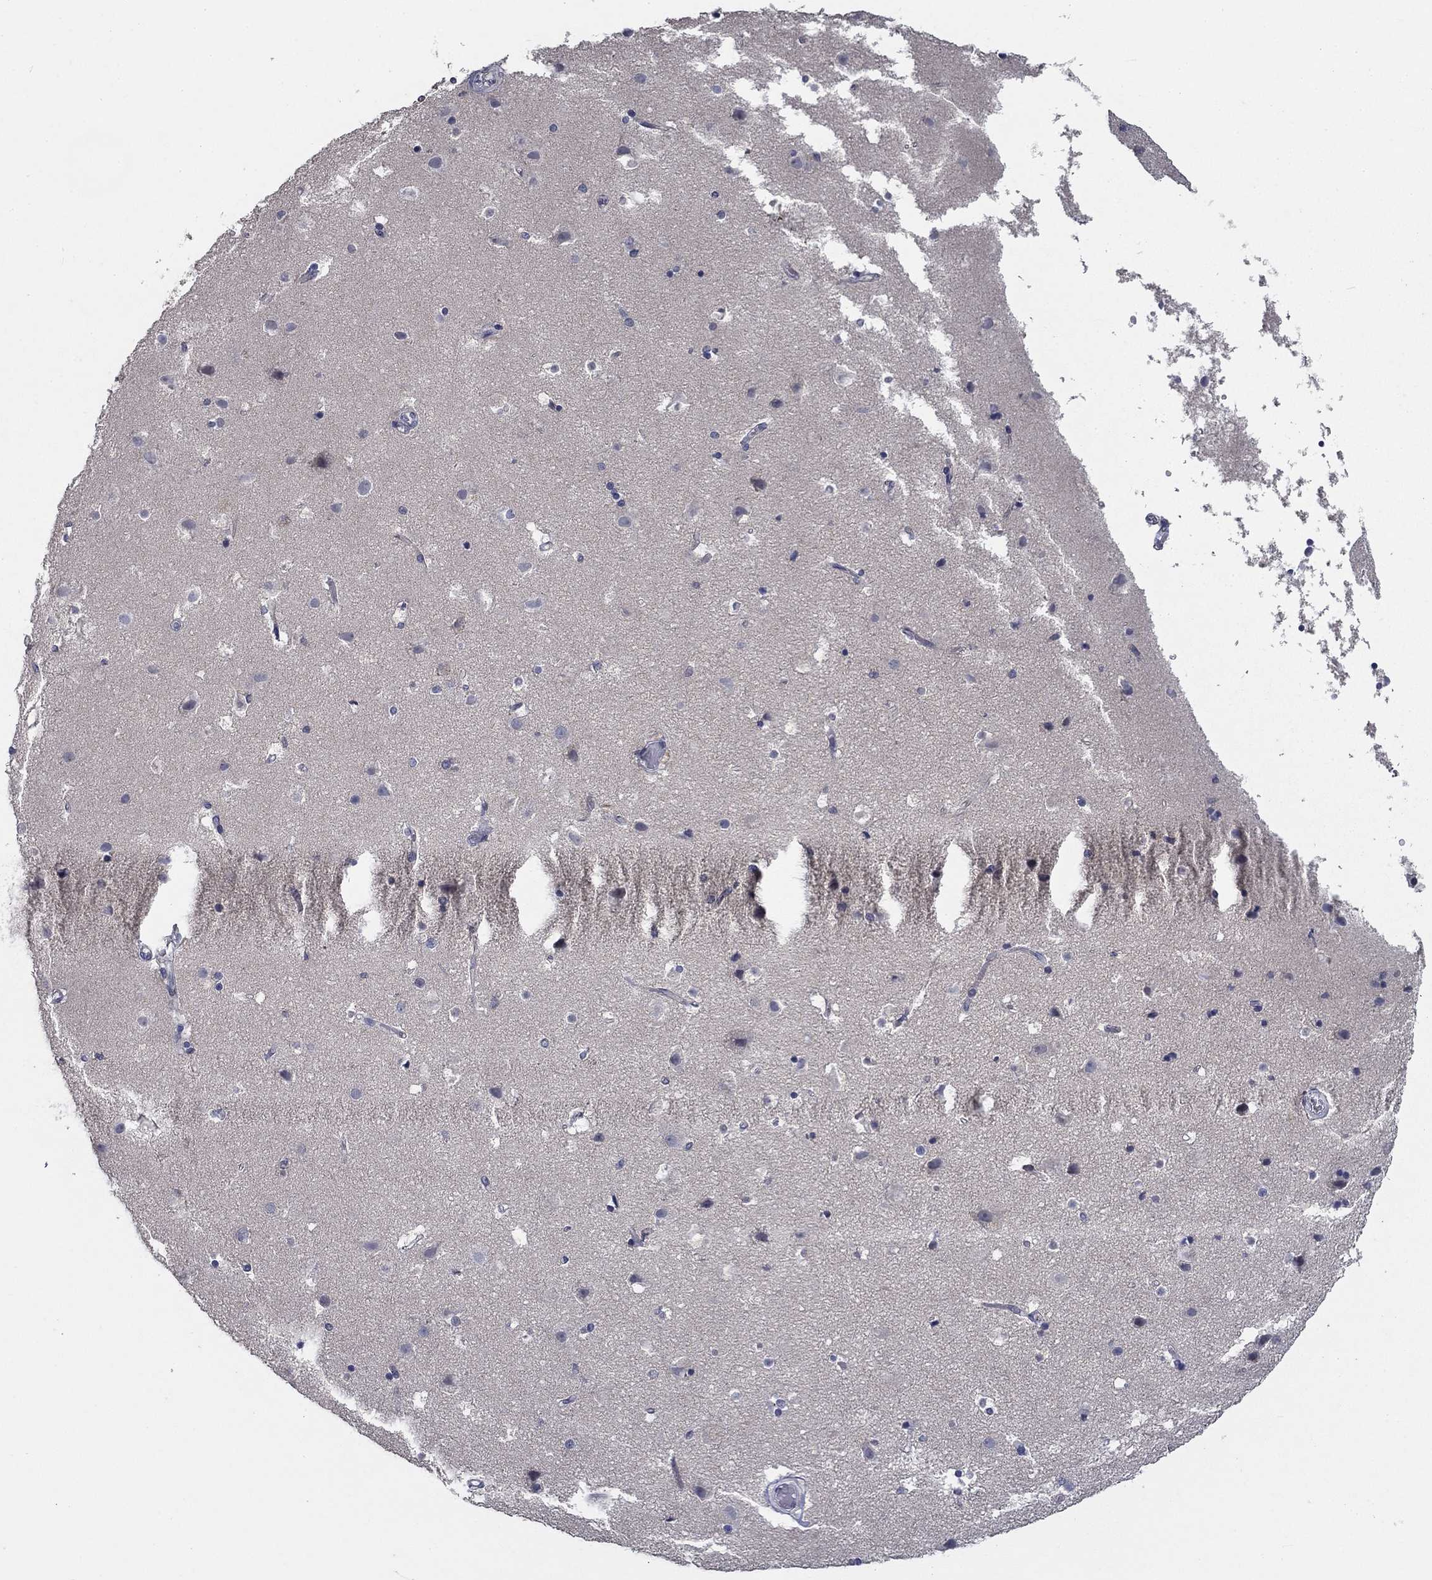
{"staining": {"intensity": "negative", "quantity": "none", "location": "none"}, "tissue": "cerebral cortex", "cell_type": "Endothelial cells", "image_type": "normal", "snomed": [{"axis": "morphology", "description": "Normal tissue, NOS"}, {"axis": "topography", "description": "Cerebral cortex"}], "caption": "Immunohistochemical staining of unremarkable cerebral cortex demonstrates no significant positivity in endothelial cells. (DAB (3,3'-diaminobenzidine) immunohistochemistry (IHC) visualized using brightfield microscopy, high magnification).", "gene": "CD274", "patient": {"sex": "female", "age": 52}}